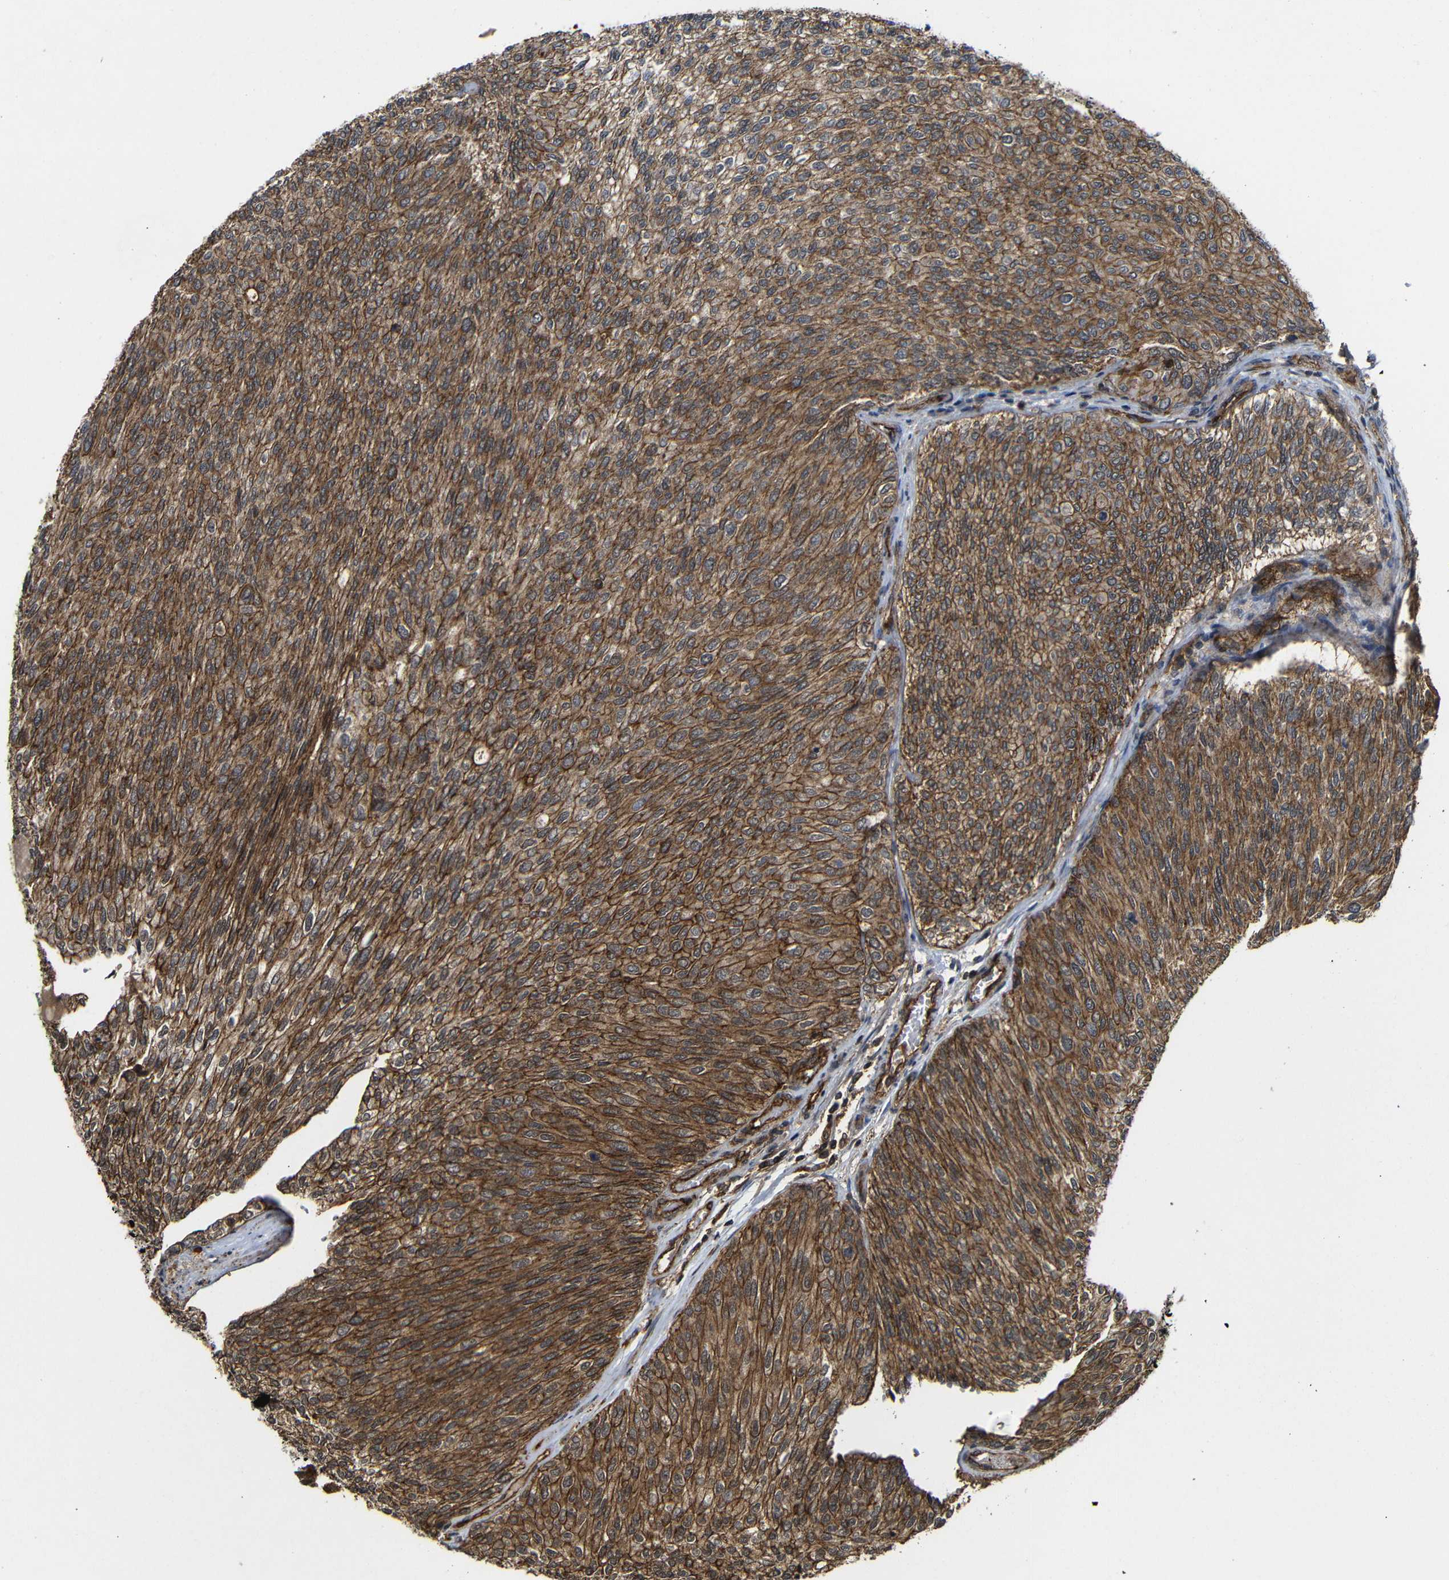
{"staining": {"intensity": "moderate", "quantity": ">75%", "location": "cytoplasmic/membranous"}, "tissue": "urothelial cancer", "cell_type": "Tumor cells", "image_type": "cancer", "snomed": [{"axis": "morphology", "description": "Urothelial carcinoma, Low grade"}, {"axis": "topography", "description": "Urinary bladder"}], "caption": "The immunohistochemical stain highlights moderate cytoplasmic/membranous expression in tumor cells of low-grade urothelial carcinoma tissue. (brown staining indicates protein expression, while blue staining denotes nuclei).", "gene": "NANOS1", "patient": {"sex": "female", "age": 79}}